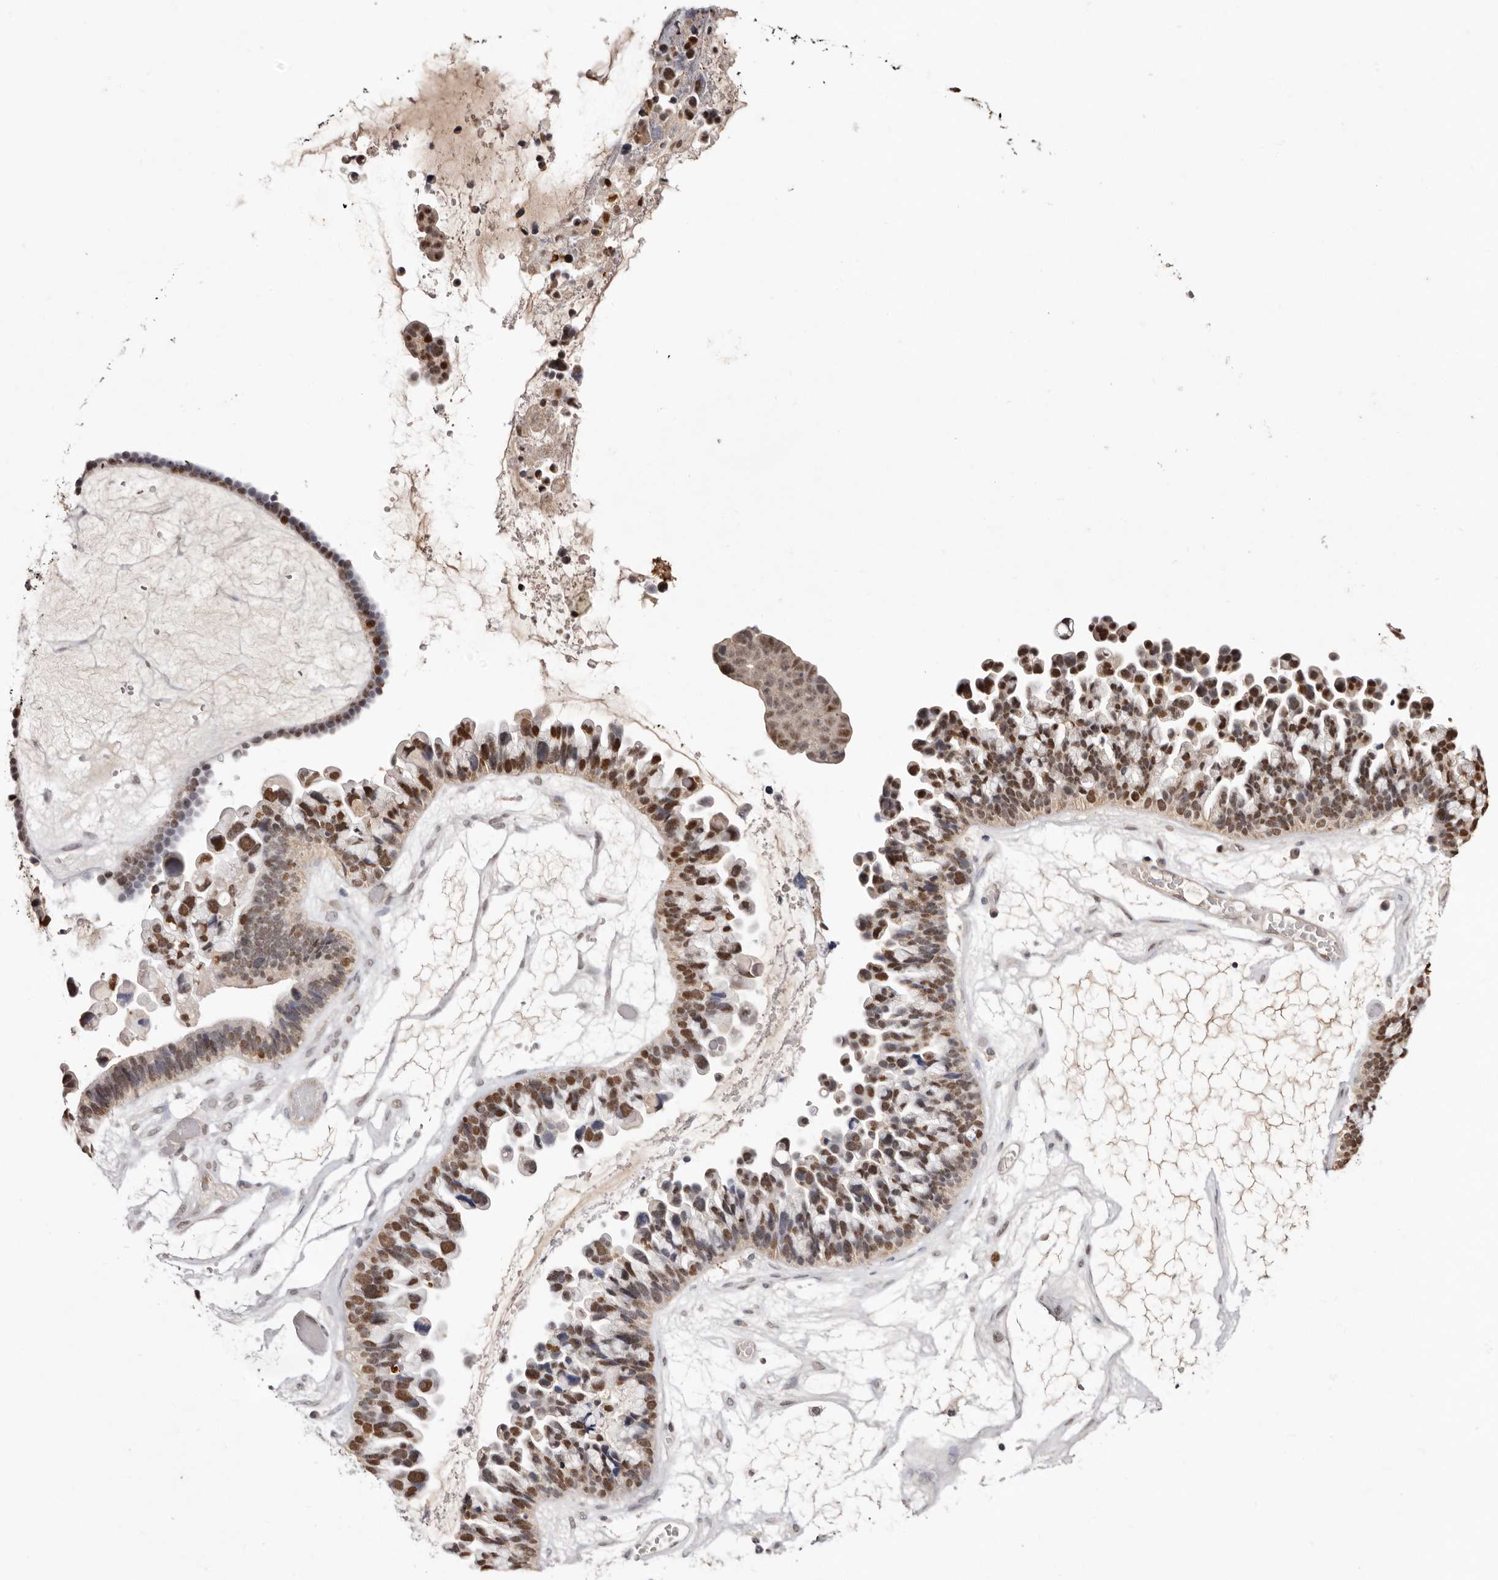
{"staining": {"intensity": "strong", "quantity": ">75%", "location": "nuclear"}, "tissue": "ovarian cancer", "cell_type": "Tumor cells", "image_type": "cancer", "snomed": [{"axis": "morphology", "description": "Cystadenocarcinoma, serous, NOS"}, {"axis": "topography", "description": "Ovary"}], "caption": "Ovarian cancer stained with a brown dye displays strong nuclear positive positivity in about >75% of tumor cells.", "gene": "NOTCH1", "patient": {"sex": "female", "age": 56}}